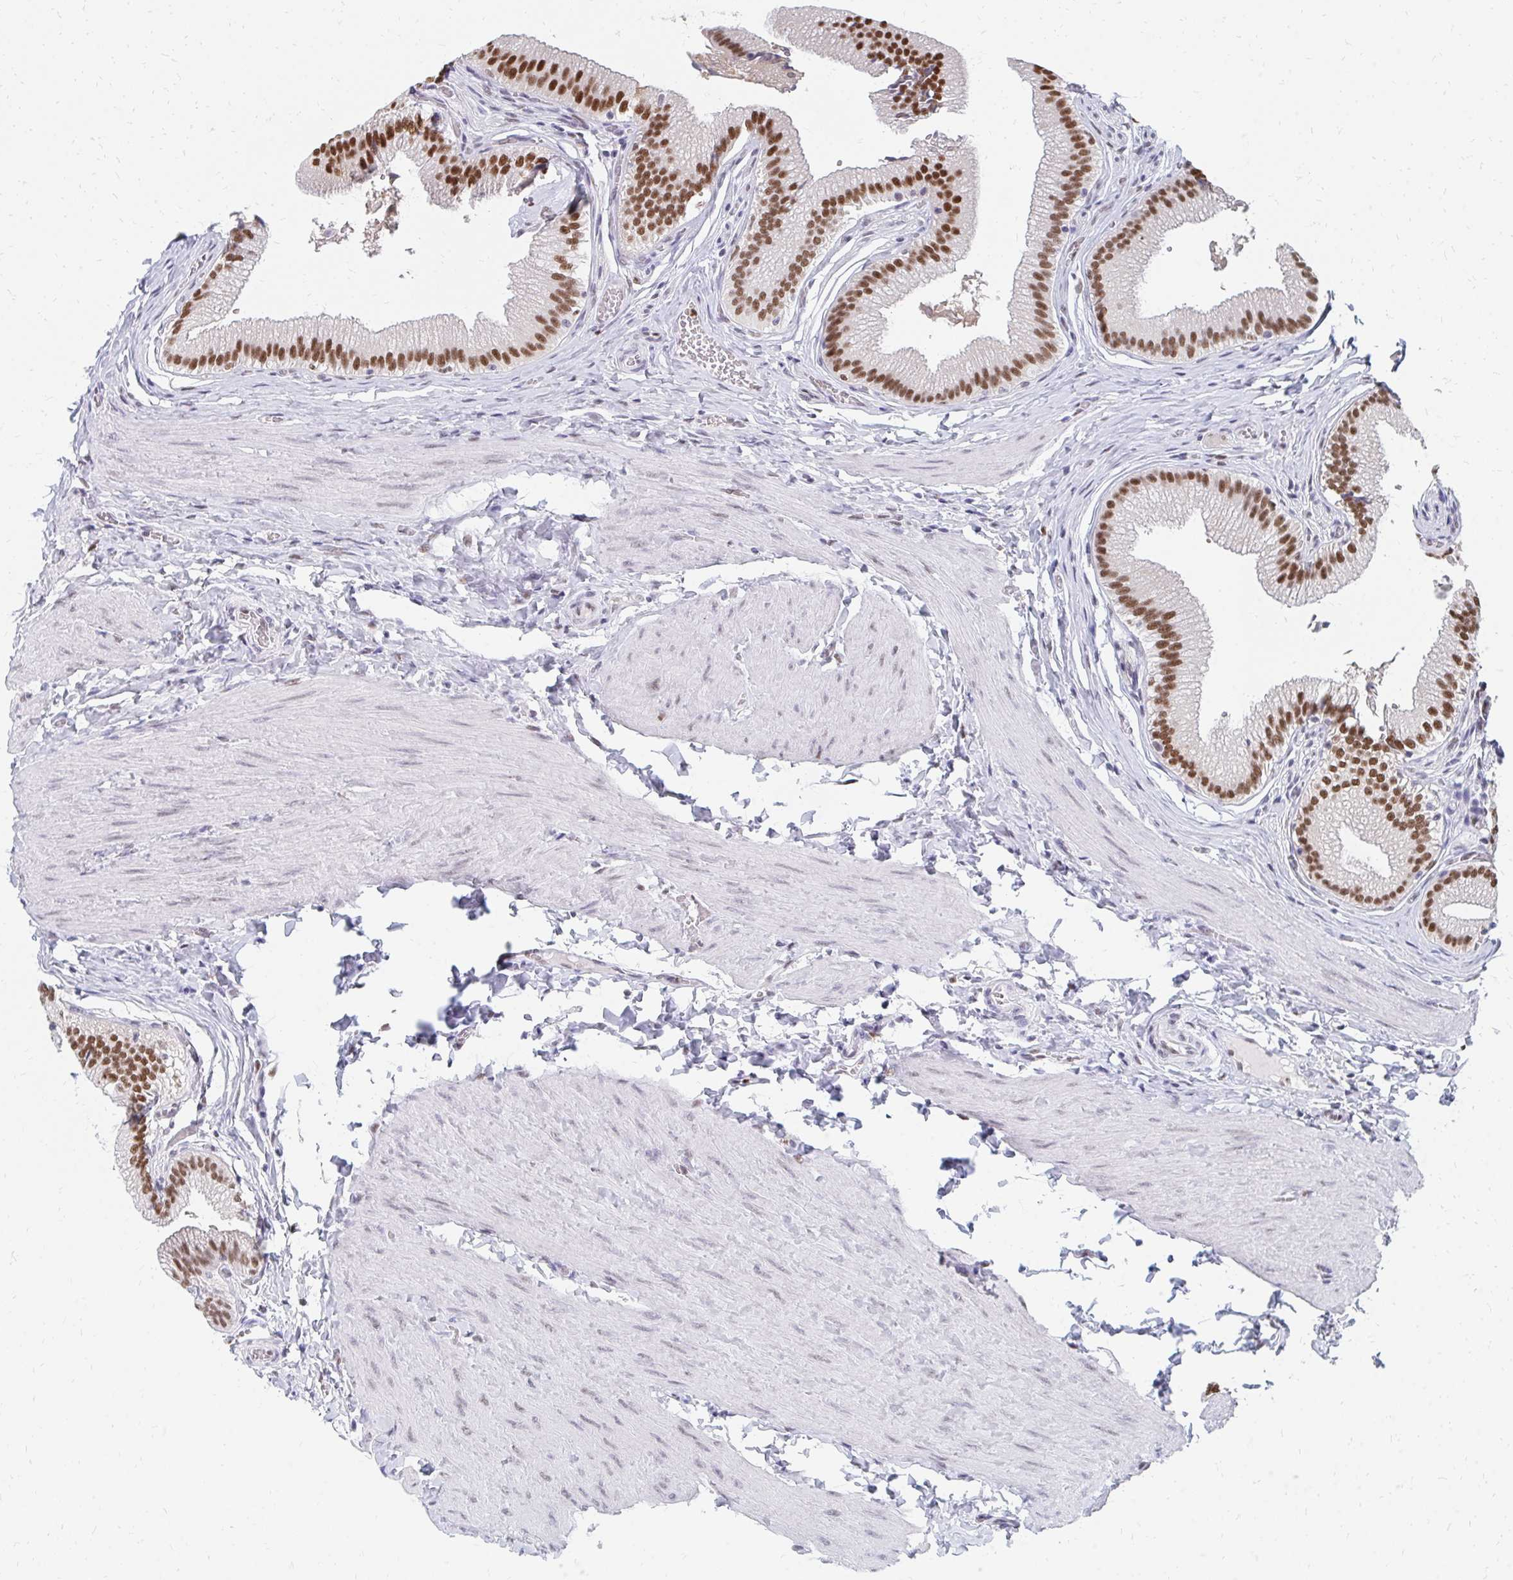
{"staining": {"intensity": "strong", "quantity": ">75%", "location": "nuclear"}, "tissue": "gallbladder", "cell_type": "Glandular cells", "image_type": "normal", "snomed": [{"axis": "morphology", "description": "Normal tissue, NOS"}, {"axis": "topography", "description": "Gallbladder"}, {"axis": "topography", "description": "Peripheral nerve tissue"}], "caption": "Protein expression analysis of normal human gallbladder reveals strong nuclear staining in approximately >75% of glandular cells. (Brightfield microscopy of DAB IHC at high magnification).", "gene": "PLK3", "patient": {"sex": "male", "age": 17}}